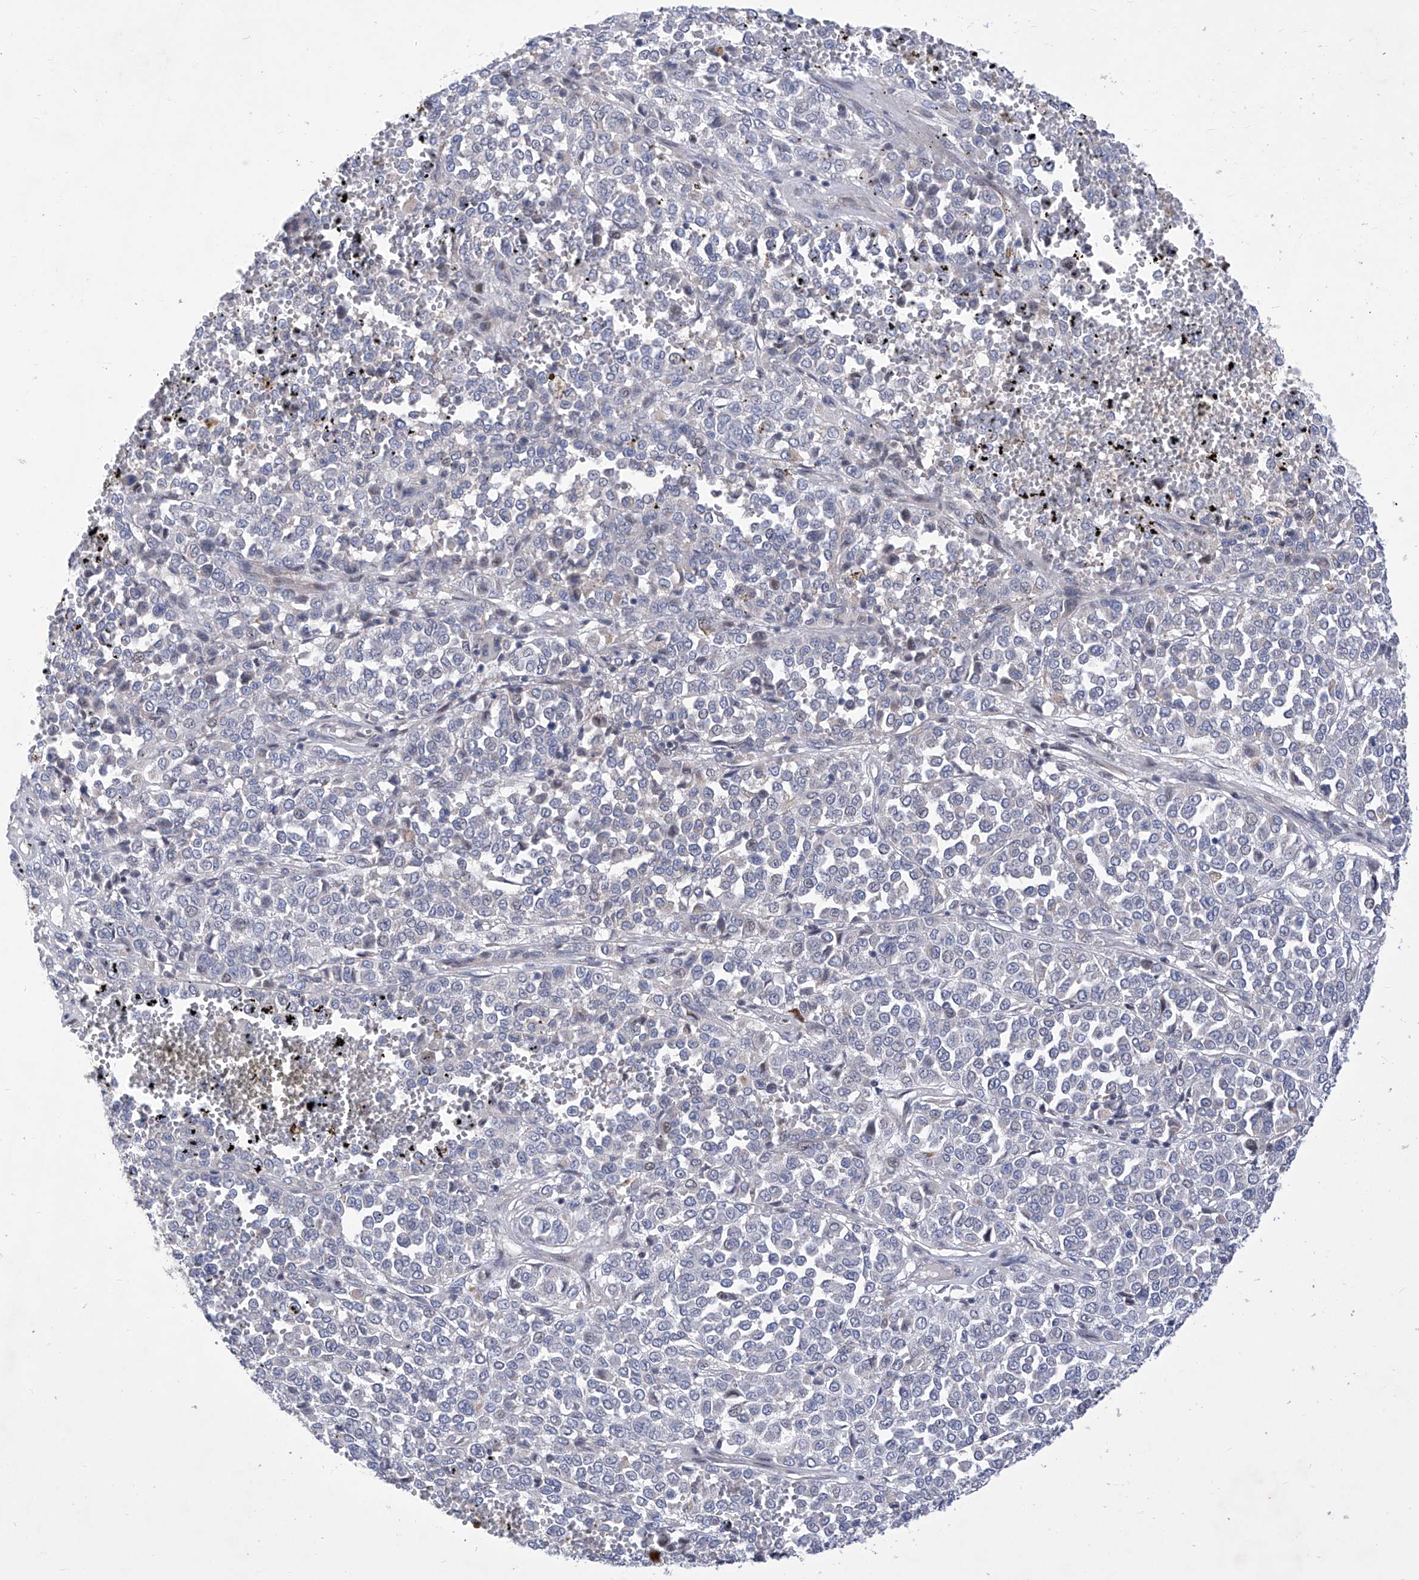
{"staining": {"intensity": "negative", "quantity": "none", "location": "none"}, "tissue": "melanoma", "cell_type": "Tumor cells", "image_type": "cancer", "snomed": [{"axis": "morphology", "description": "Malignant melanoma, Metastatic site"}, {"axis": "topography", "description": "Pancreas"}], "caption": "Malignant melanoma (metastatic site) stained for a protein using IHC demonstrates no positivity tumor cells.", "gene": "NUFIP1", "patient": {"sex": "female", "age": 30}}